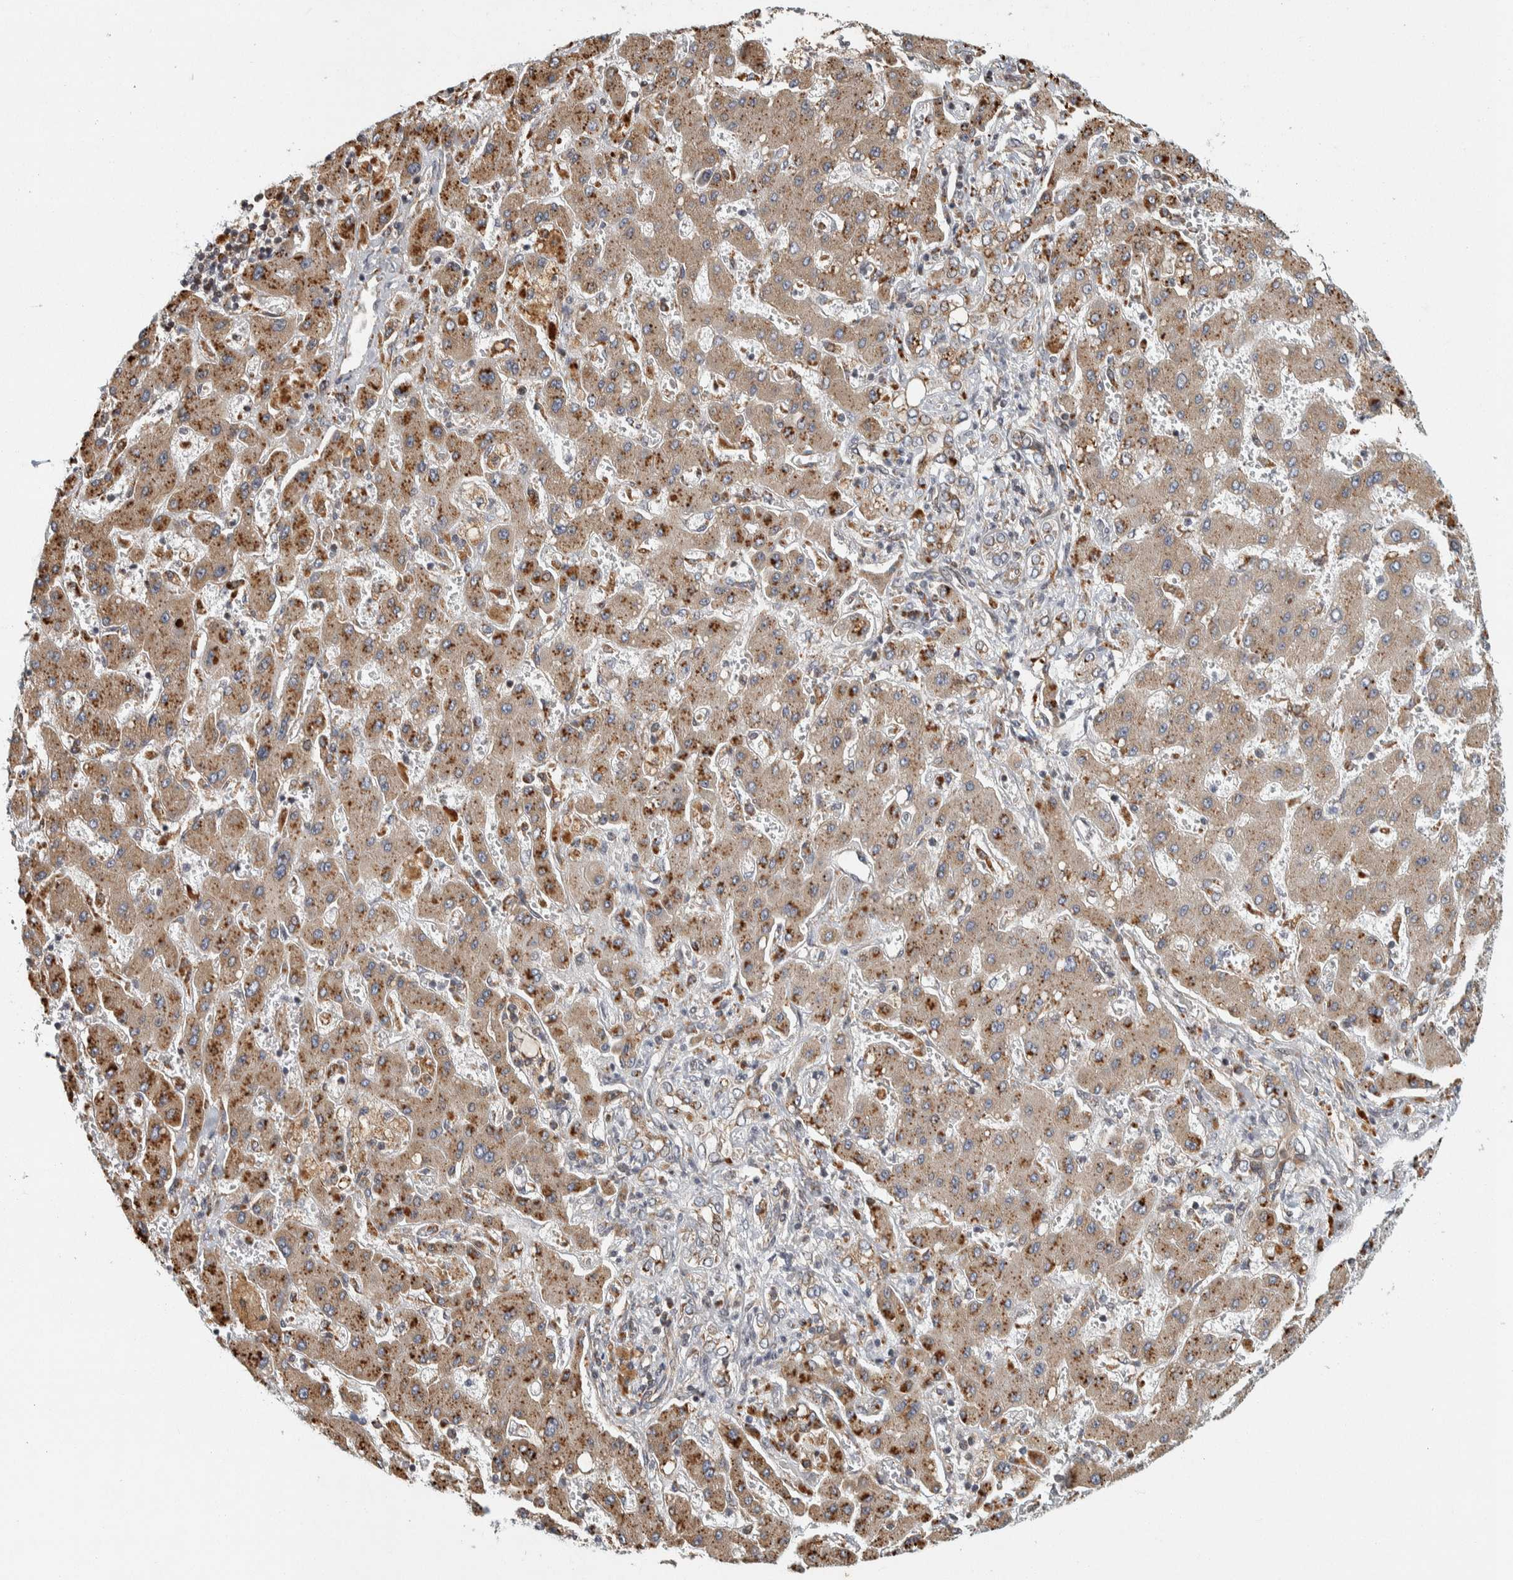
{"staining": {"intensity": "moderate", "quantity": ">75%", "location": "cytoplasmic/membranous"}, "tissue": "liver cancer", "cell_type": "Tumor cells", "image_type": "cancer", "snomed": [{"axis": "morphology", "description": "Cholangiocarcinoma"}, {"axis": "topography", "description": "Liver"}], "caption": "Protein expression analysis of human cholangiocarcinoma (liver) reveals moderate cytoplasmic/membranous staining in about >75% of tumor cells. The protein is shown in brown color, while the nuclei are stained blue.", "gene": "AFP", "patient": {"sex": "male", "age": 50}}